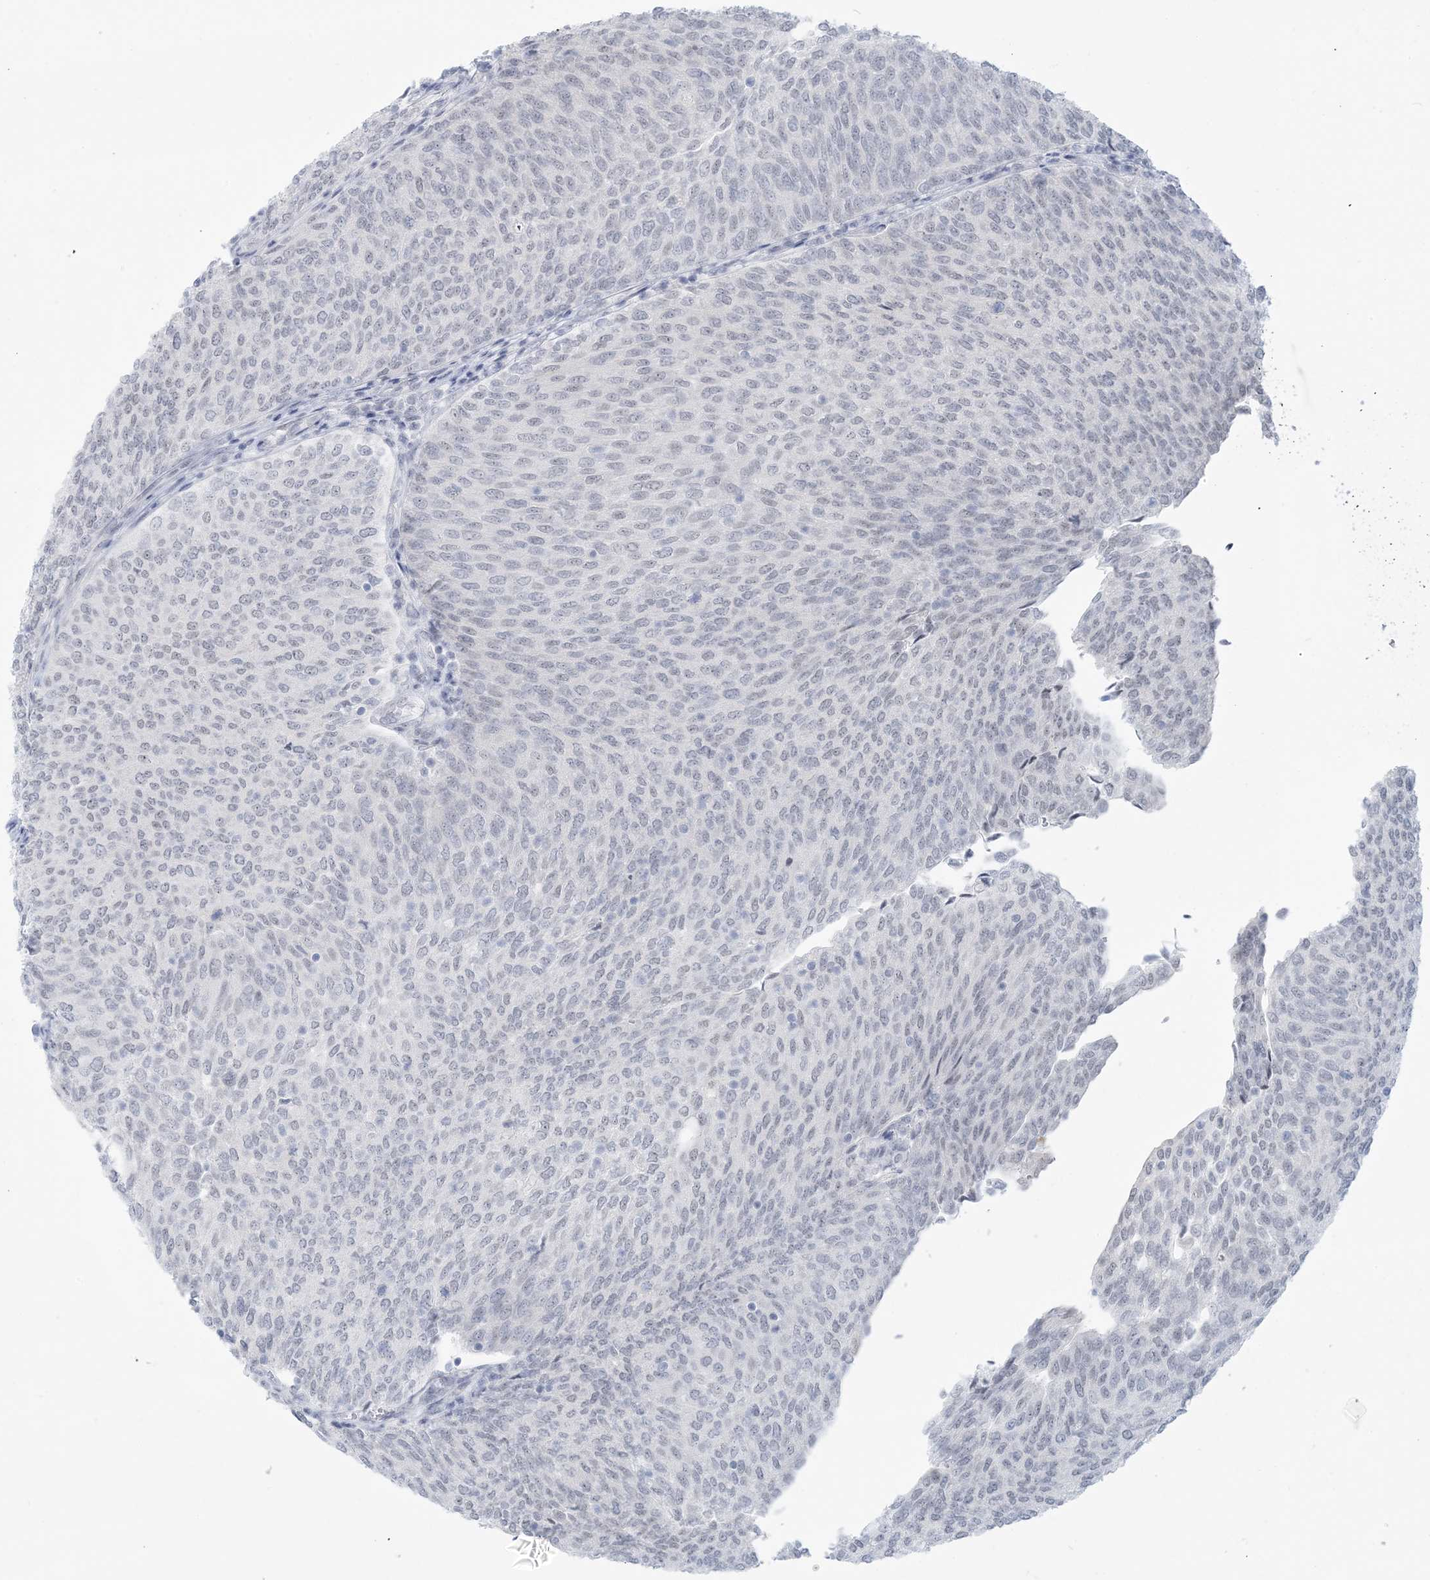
{"staining": {"intensity": "negative", "quantity": "none", "location": "none"}, "tissue": "urothelial cancer", "cell_type": "Tumor cells", "image_type": "cancer", "snomed": [{"axis": "morphology", "description": "Urothelial carcinoma, Low grade"}, {"axis": "topography", "description": "Urinary bladder"}], "caption": "IHC histopathology image of neoplastic tissue: human urothelial carcinoma (low-grade) stained with DAB (3,3'-diaminobenzidine) displays no significant protein staining in tumor cells. Brightfield microscopy of immunohistochemistry (IHC) stained with DAB (brown) and hematoxylin (blue), captured at high magnification.", "gene": "SCML1", "patient": {"sex": "female", "age": 79}}